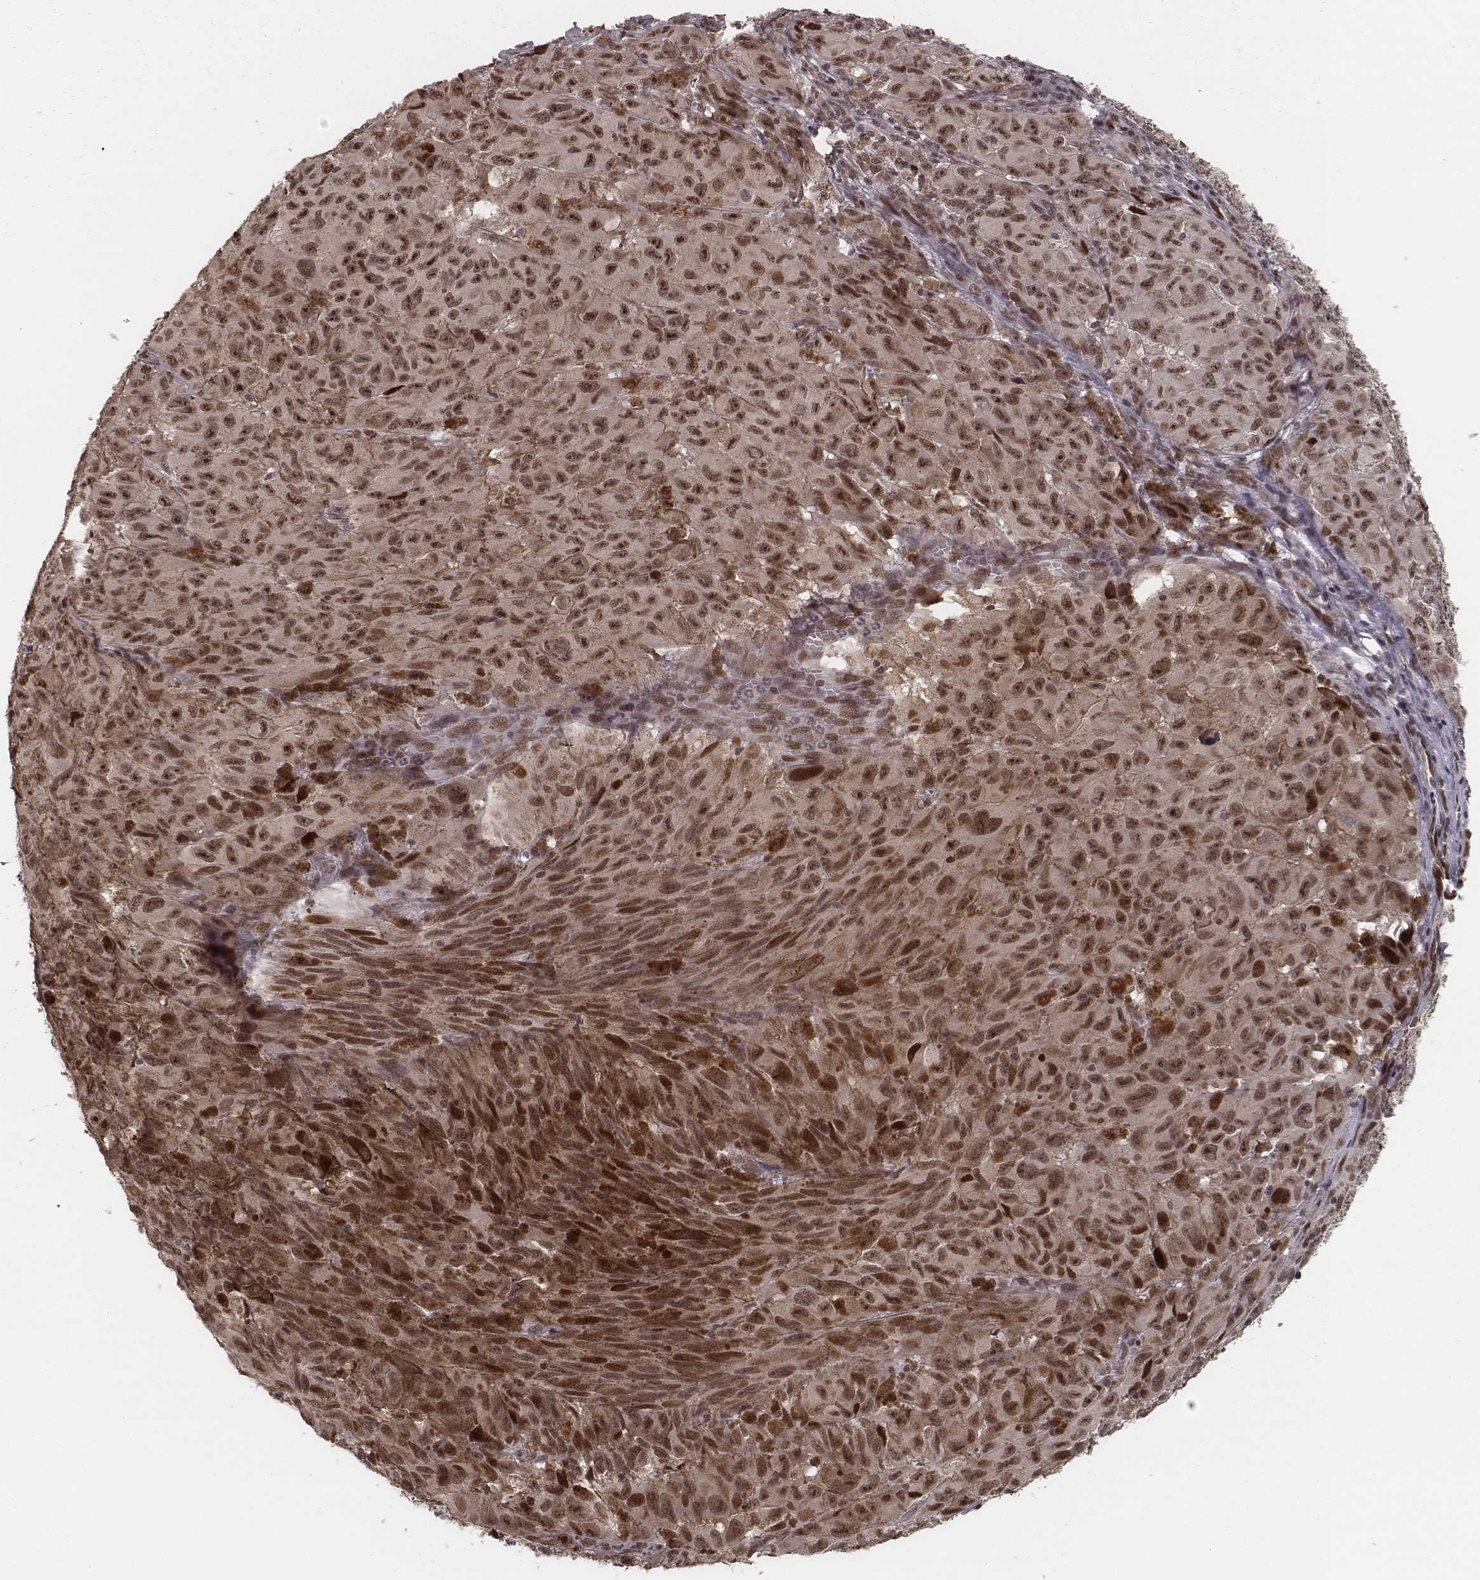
{"staining": {"intensity": "moderate", "quantity": ">75%", "location": "nuclear"}, "tissue": "melanoma", "cell_type": "Tumor cells", "image_type": "cancer", "snomed": [{"axis": "morphology", "description": "Malignant melanoma, NOS"}, {"axis": "topography", "description": "Vulva, labia, clitoris and Bartholin´s gland, NO"}], "caption": "Moderate nuclear expression for a protein is seen in about >75% of tumor cells of melanoma using immunohistochemistry (IHC).", "gene": "HMGA2", "patient": {"sex": "female", "age": 75}}